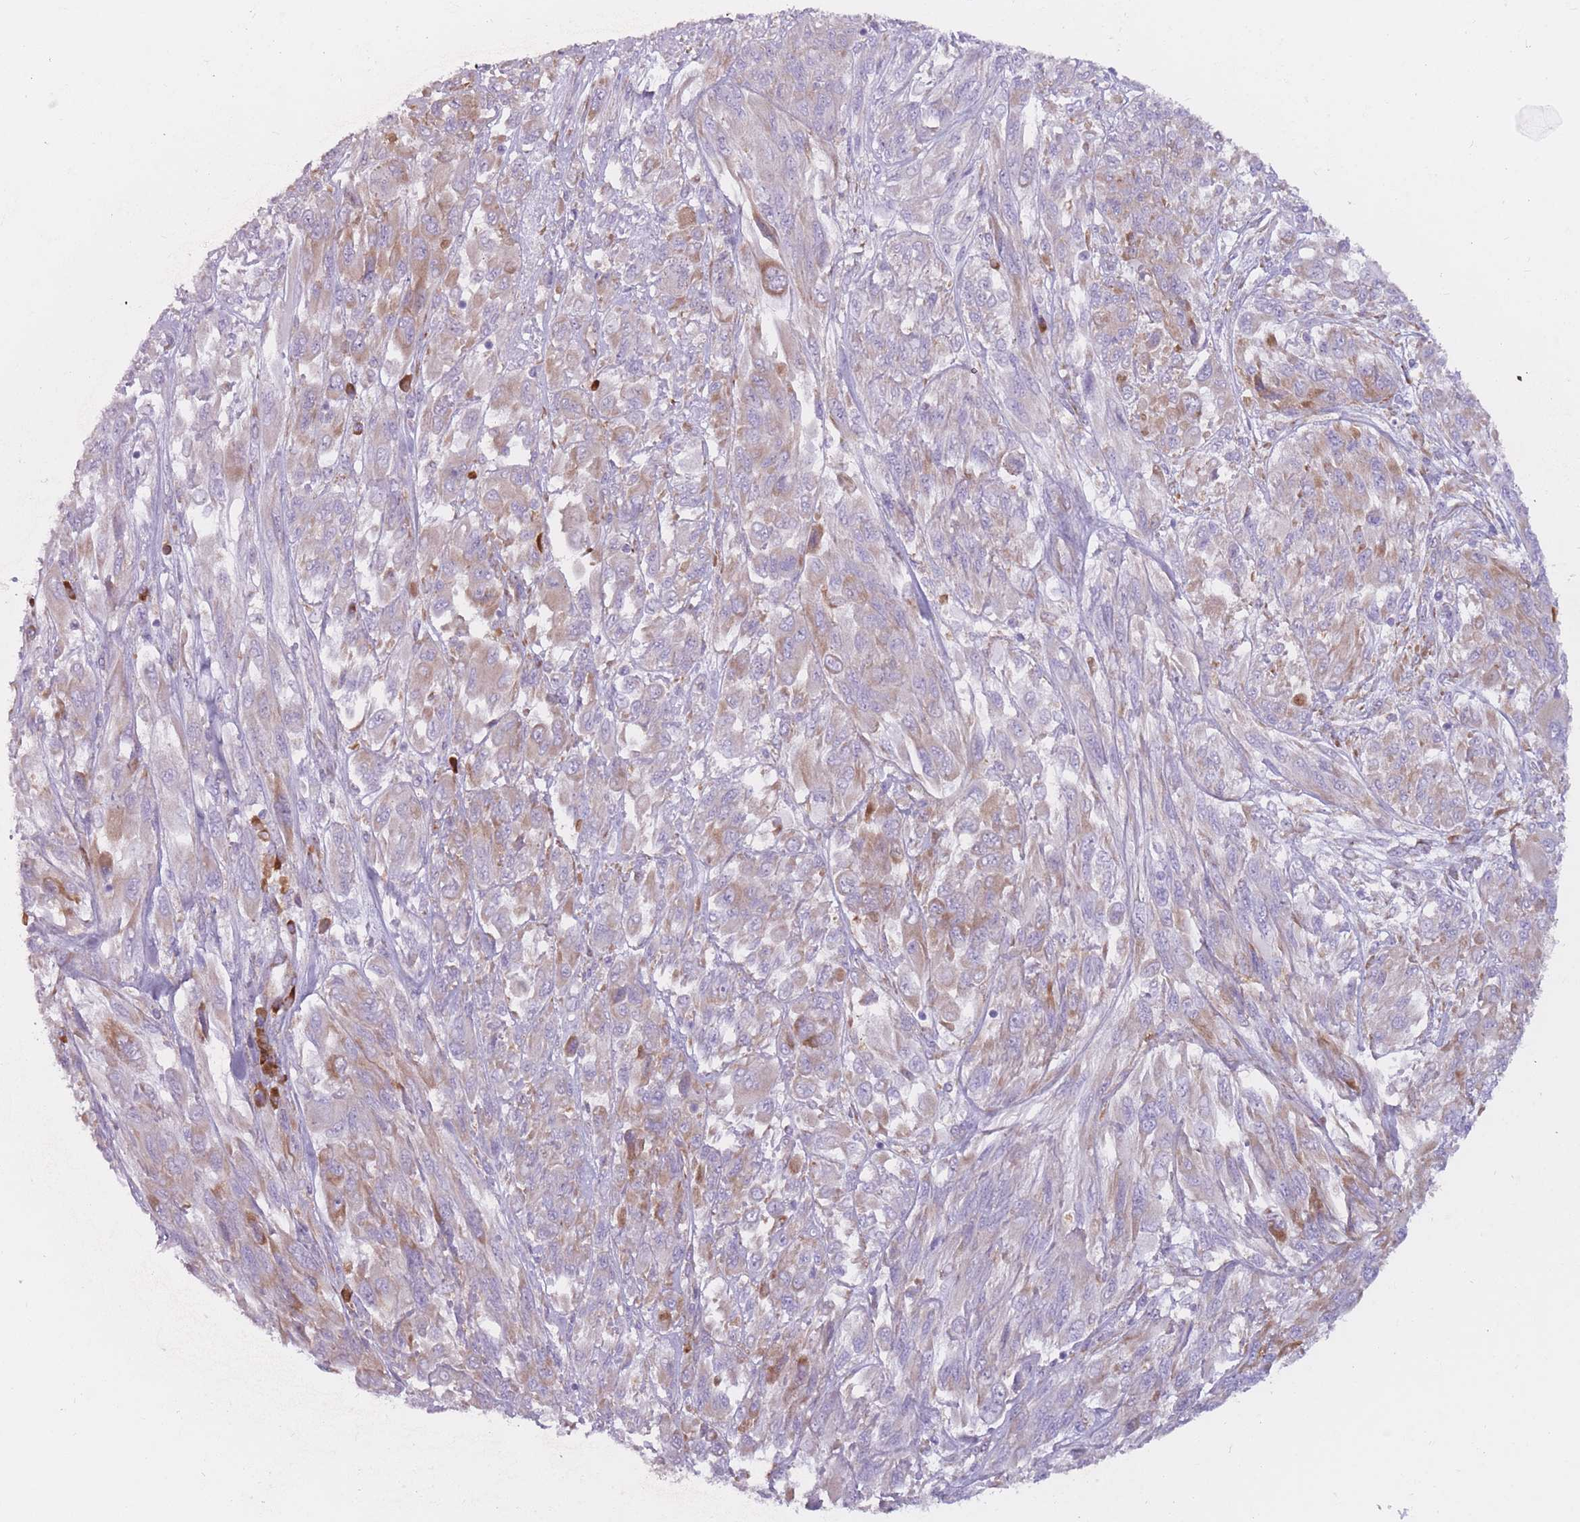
{"staining": {"intensity": "moderate", "quantity": "25%-75%", "location": "cytoplasmic/membranous"}, "tissue": "melanoma", "cell_type": "Tumor cells", "image_type": "cancer", "snomed": [{"axis": "morphology", "description": "Malignant melanoma, NOS"}, {"axis": "topography", "description": "Skin"}], "caption": "Human melanoma stained for a protein (brown) displays moderate cytoplasmic/membranous positive staining in approximately 25%-75% of tumor cells.", "gene": "RPL18", "patient": {"sex": "female", "age": 91}}